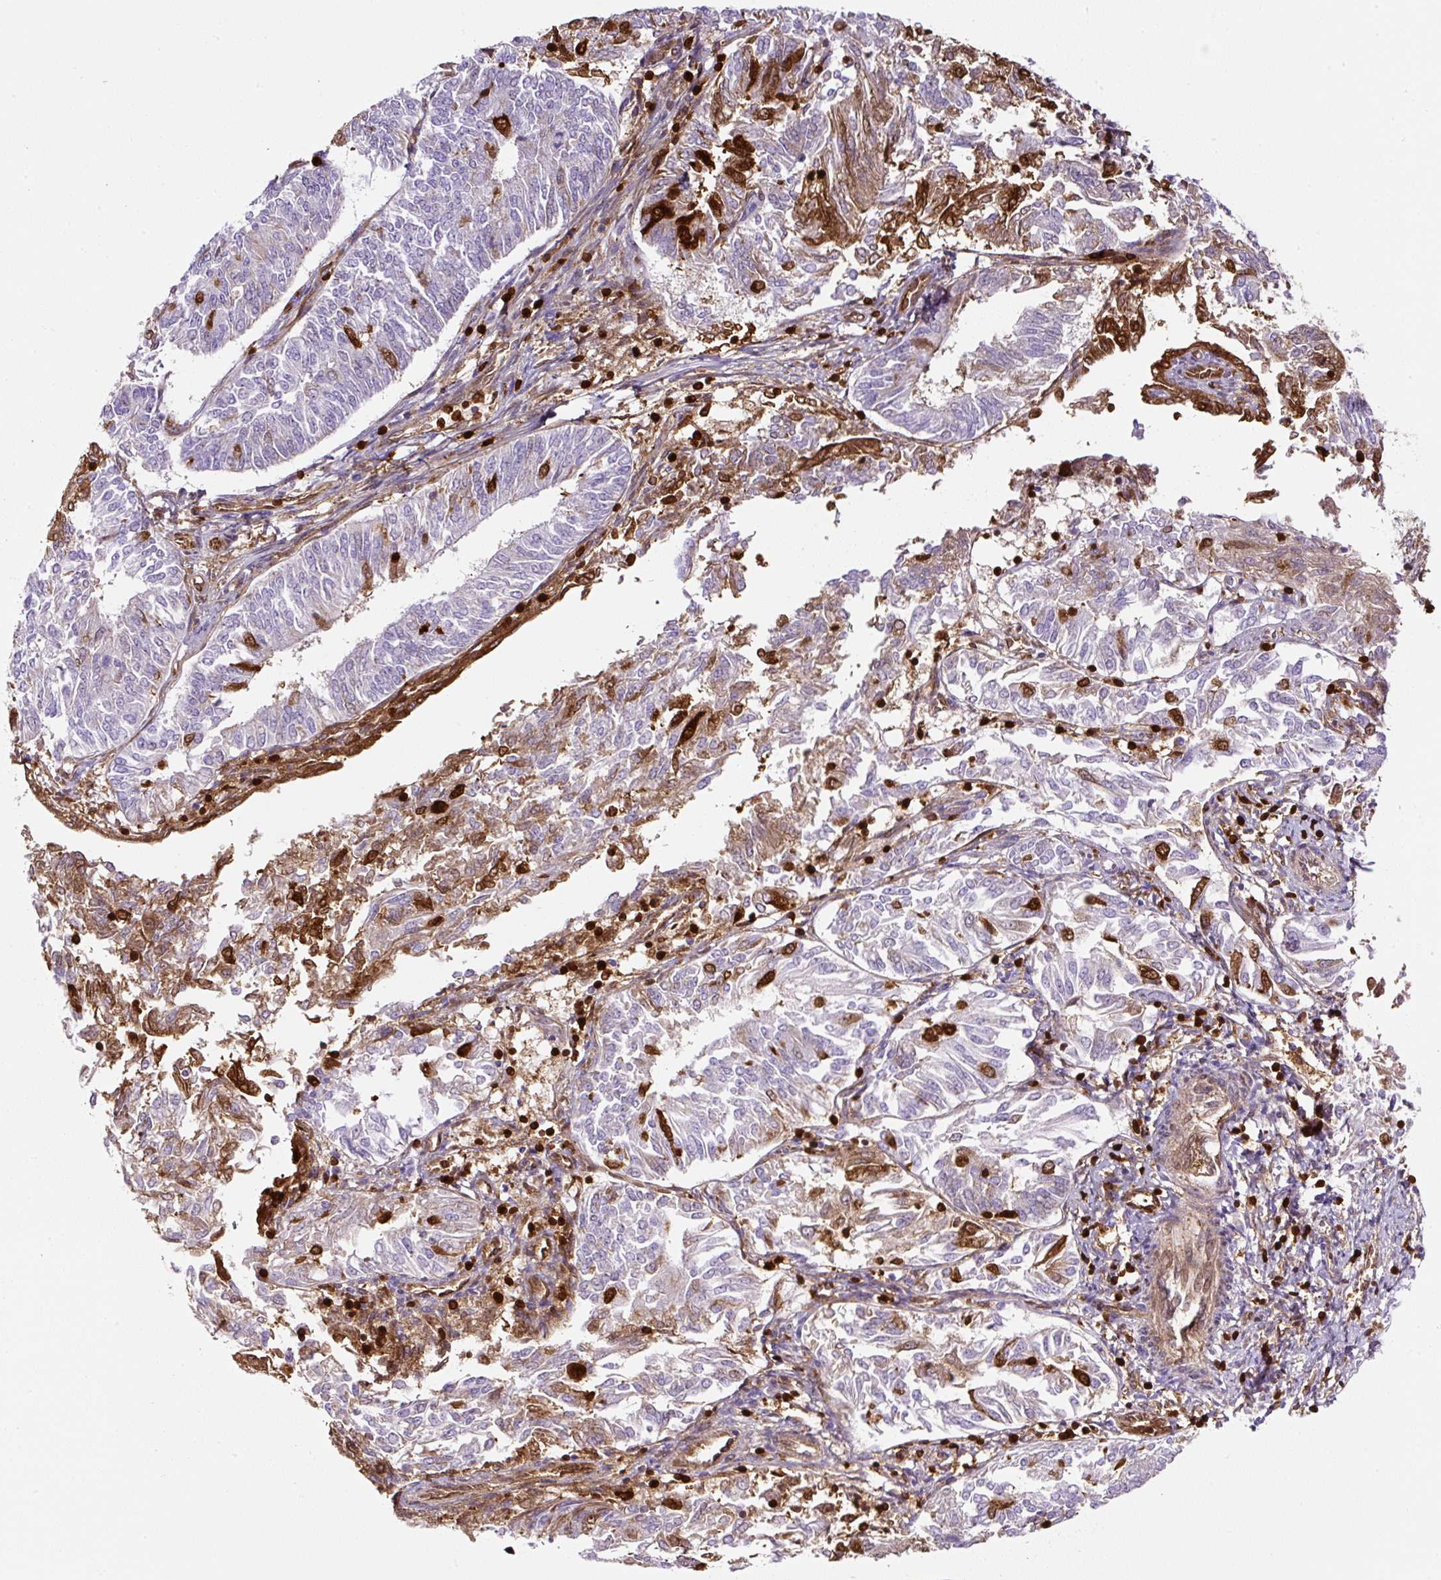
{"staining": {"intensity": "moderate", "quantity": "<25%", "location": "cytoplasmic/membranous,nuclear"}, "tissue": "endometrial cancer", "cell_type": "Tumor cells", "image_type": "cancer", "snomed": [{"axis": "morphology", "description": "Adenocarcinoma, NOS"}, {"axis": "topography", "description": "Endometrium"}], "caption": "Endometrial cancer (adenocarcinoma) was stained to show a protein in brown. There is low levels of moderate cytoplasmic/membranous and nuclear expression in approximately <25% of tumor cells. The protein of interest is shown in brown color, while the nuclei are stained blue.", "gene": "ANXA1", "patient": {"sex": "female", "age": 58}}